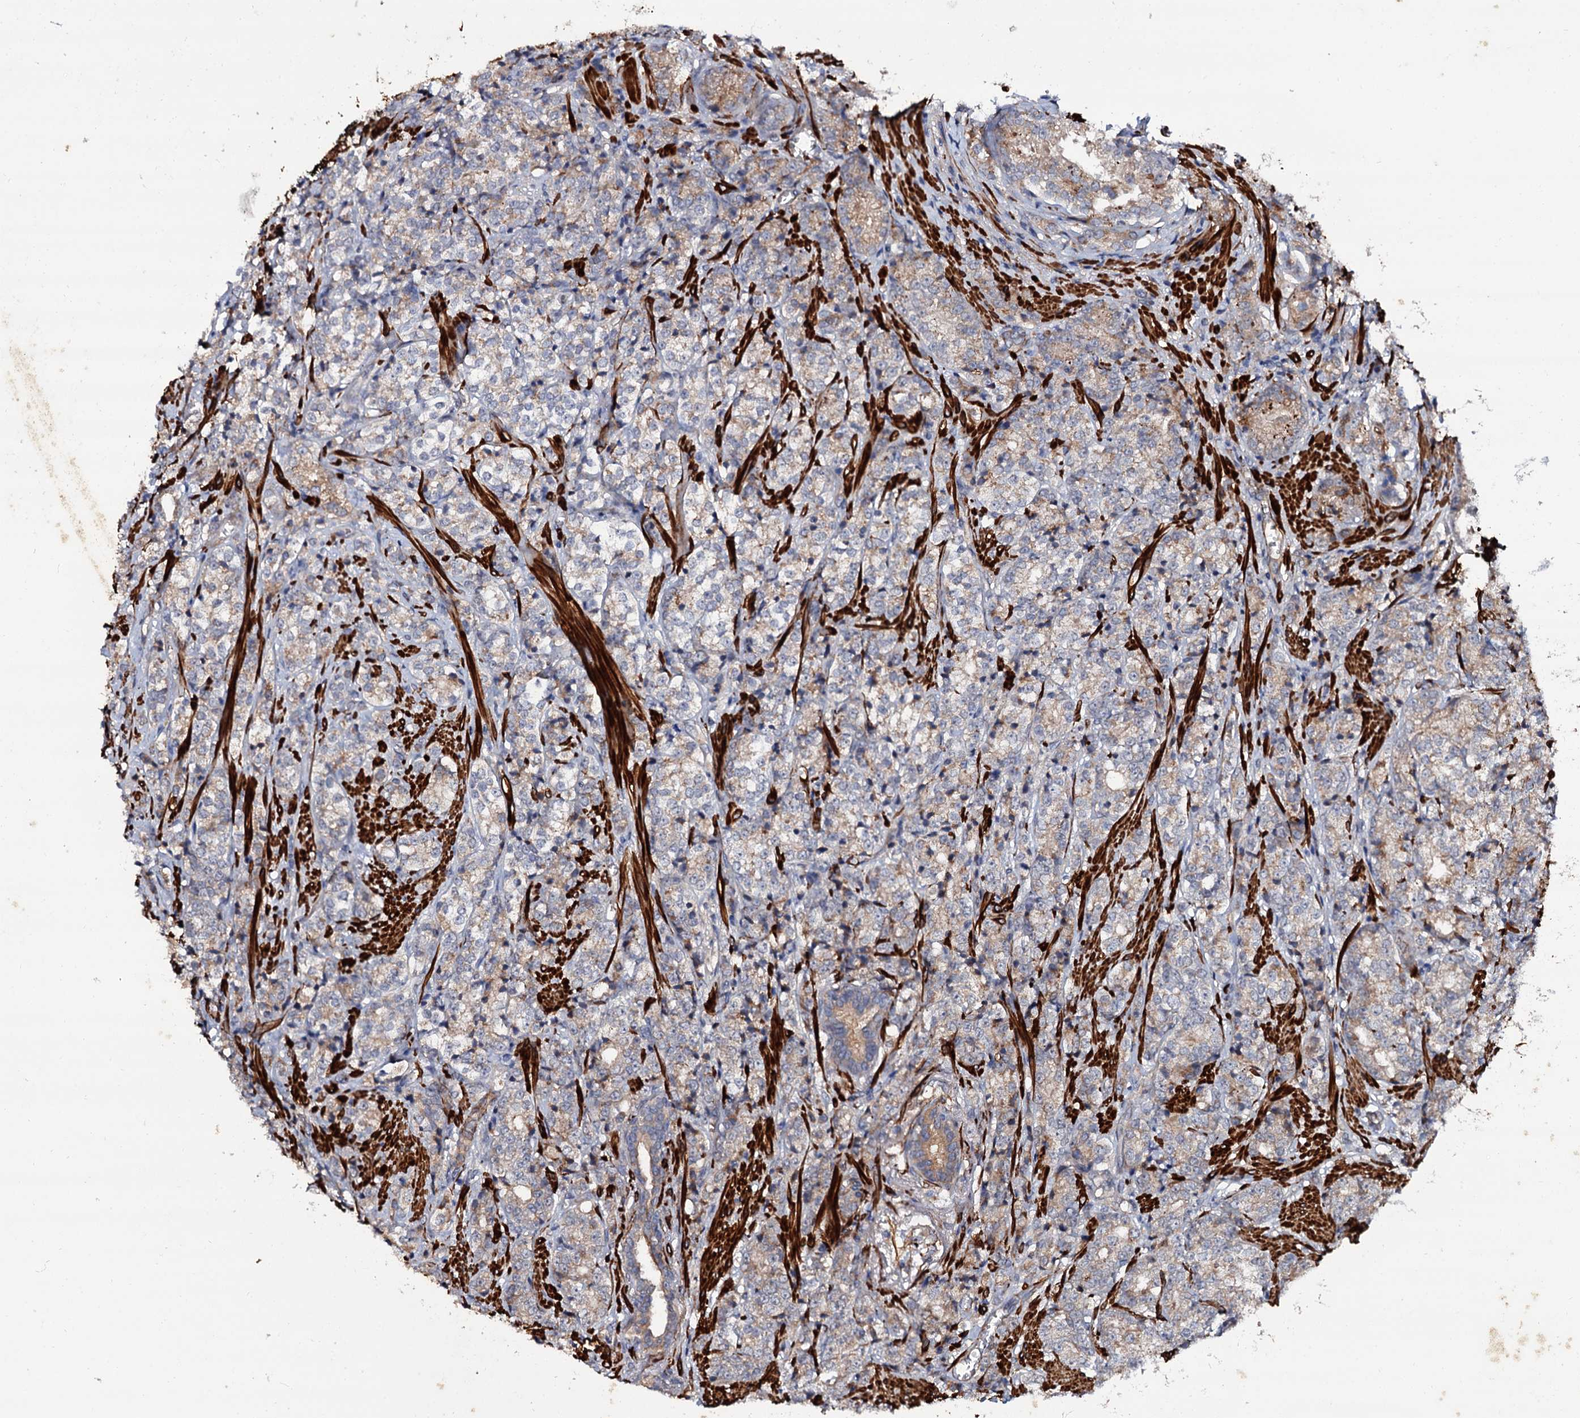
{"staining": {"intensity": "weak", "quantity": "25%-75%", "location": "cytoplasmic/membranous"}, "tissue": "prostate cancer", "cell_type": "Tumor cells", "image_type": "cancer", "snomed": [{"axis": "morphology", "description": "Adenocarcinoma, High grade"}, {"axis": "topography", "description": "Prostate"}], "caption": "High-power microscopy captured an IHC image of prostate cancer, revealing weak cytoplasmic/membranous positivity in about 25%-75% of tumor cells. (brown staining indicates protein expression, while blue staining denotes nuclei).", "gene": "ISM2", "patient": {"sex": "male", "age": 69}}